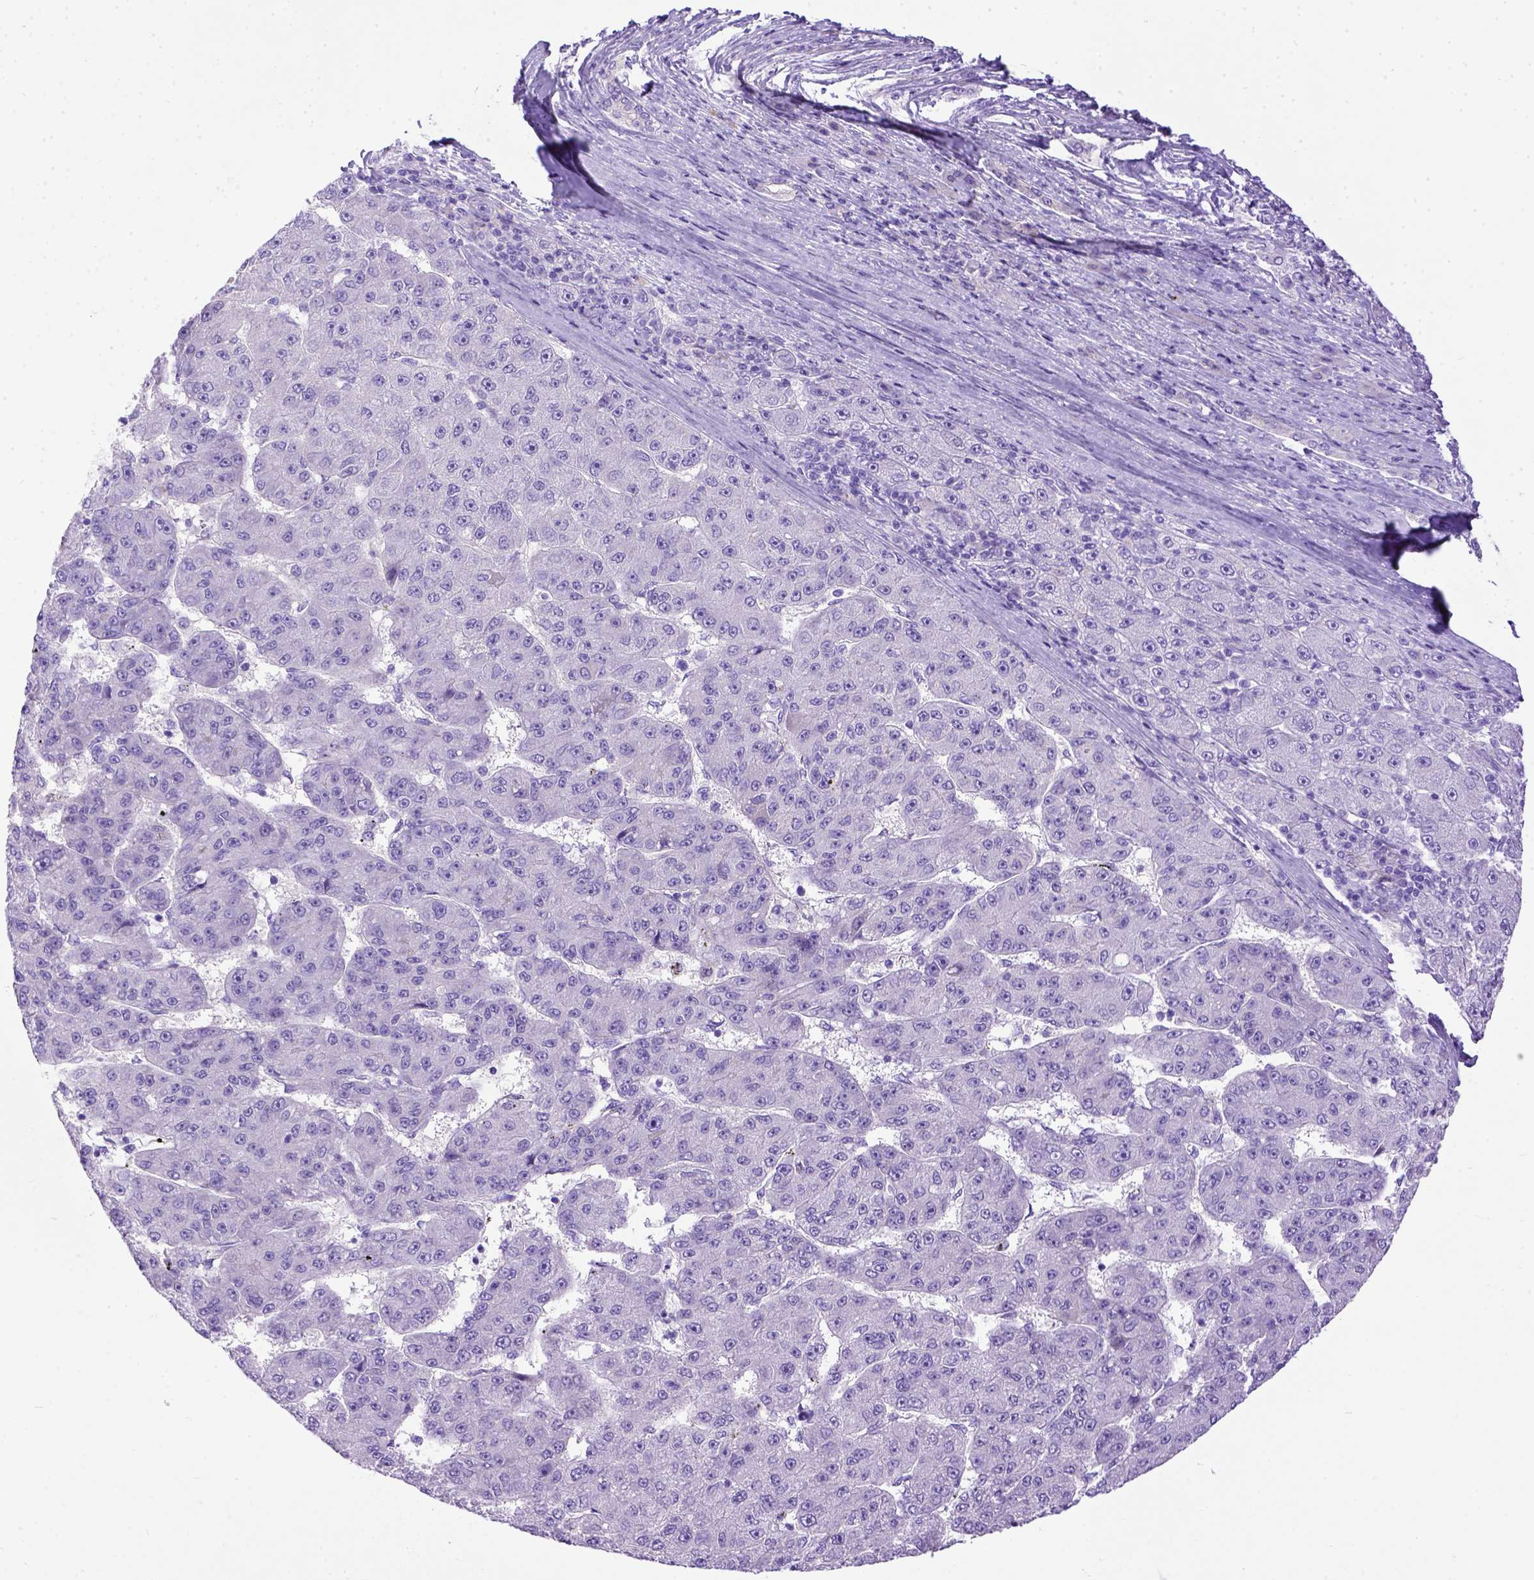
{"staining": {"intensity": "negative", "quantity": "none", "location": "none"}, "tissue": "liver cancer", "cell_type": "Tumor cells", "image_type": "cancer", "snomed": [{"axis": "morphology", "description": "Carcinoma, Hepatocellular, NOS"}, {"axis": "topography", "description": "Liver"}], "caption": "This is an IHC image of liver cancer. There is no staining in tumor cells.", "gene": "LRRC18", "patient": {"sex": "male", "age": 67}}